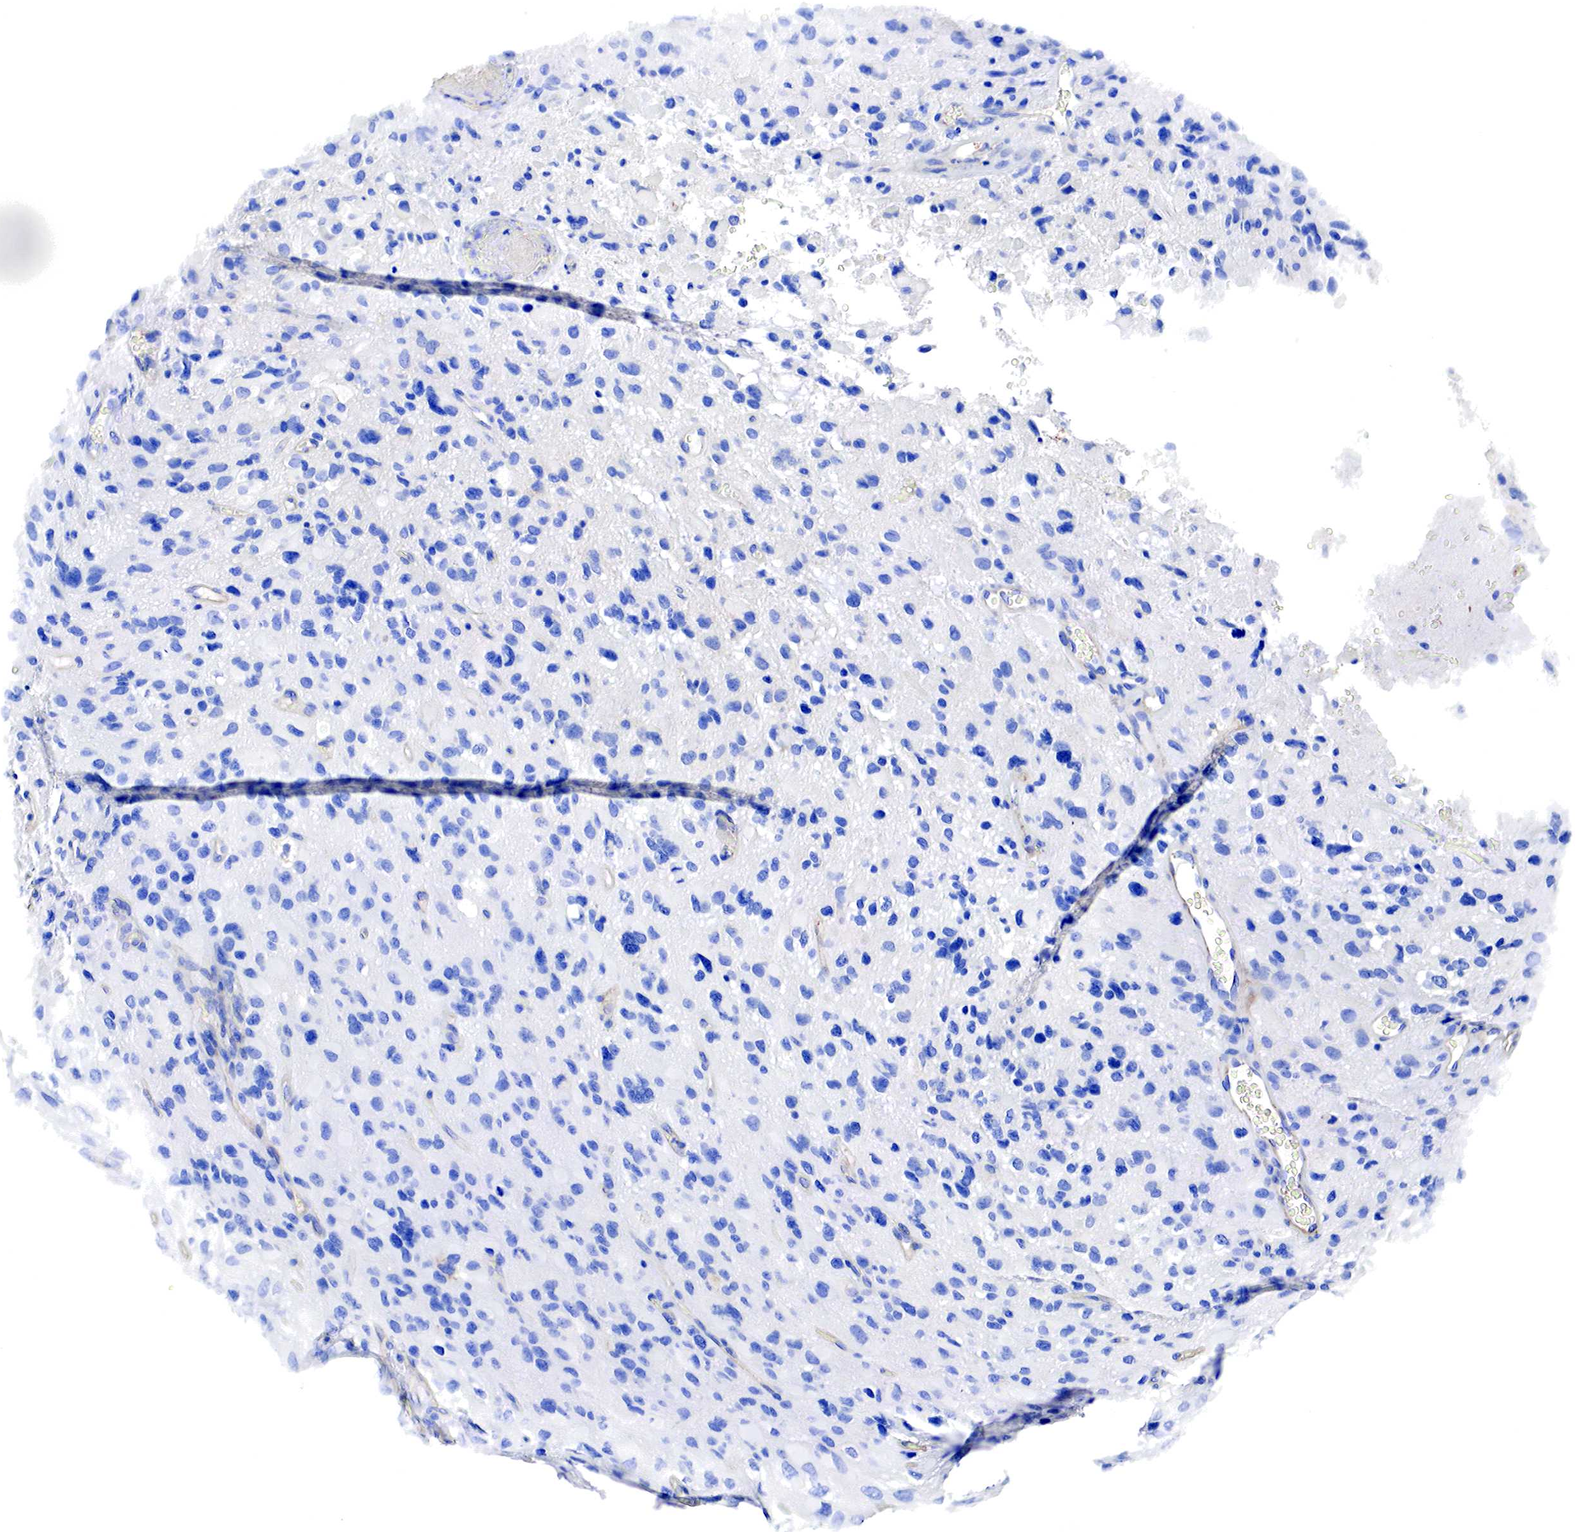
{"staining": {"intensity": "negative", "quantity": "none", "location": "none"}, "tissue": "glioma", "cell_type": "Tumor cells", "image_type": "cancer", "snomed": [{"axis": "morphology", "description": "Glioma, malignant, High grade"}, {"axis": "topography", "description": "Brain"}], "caption": "IHC of glioma demonstrates no staining in tumor cells.", "gene": "TPM1", "patient": {"sex": "male", "age": 69}}